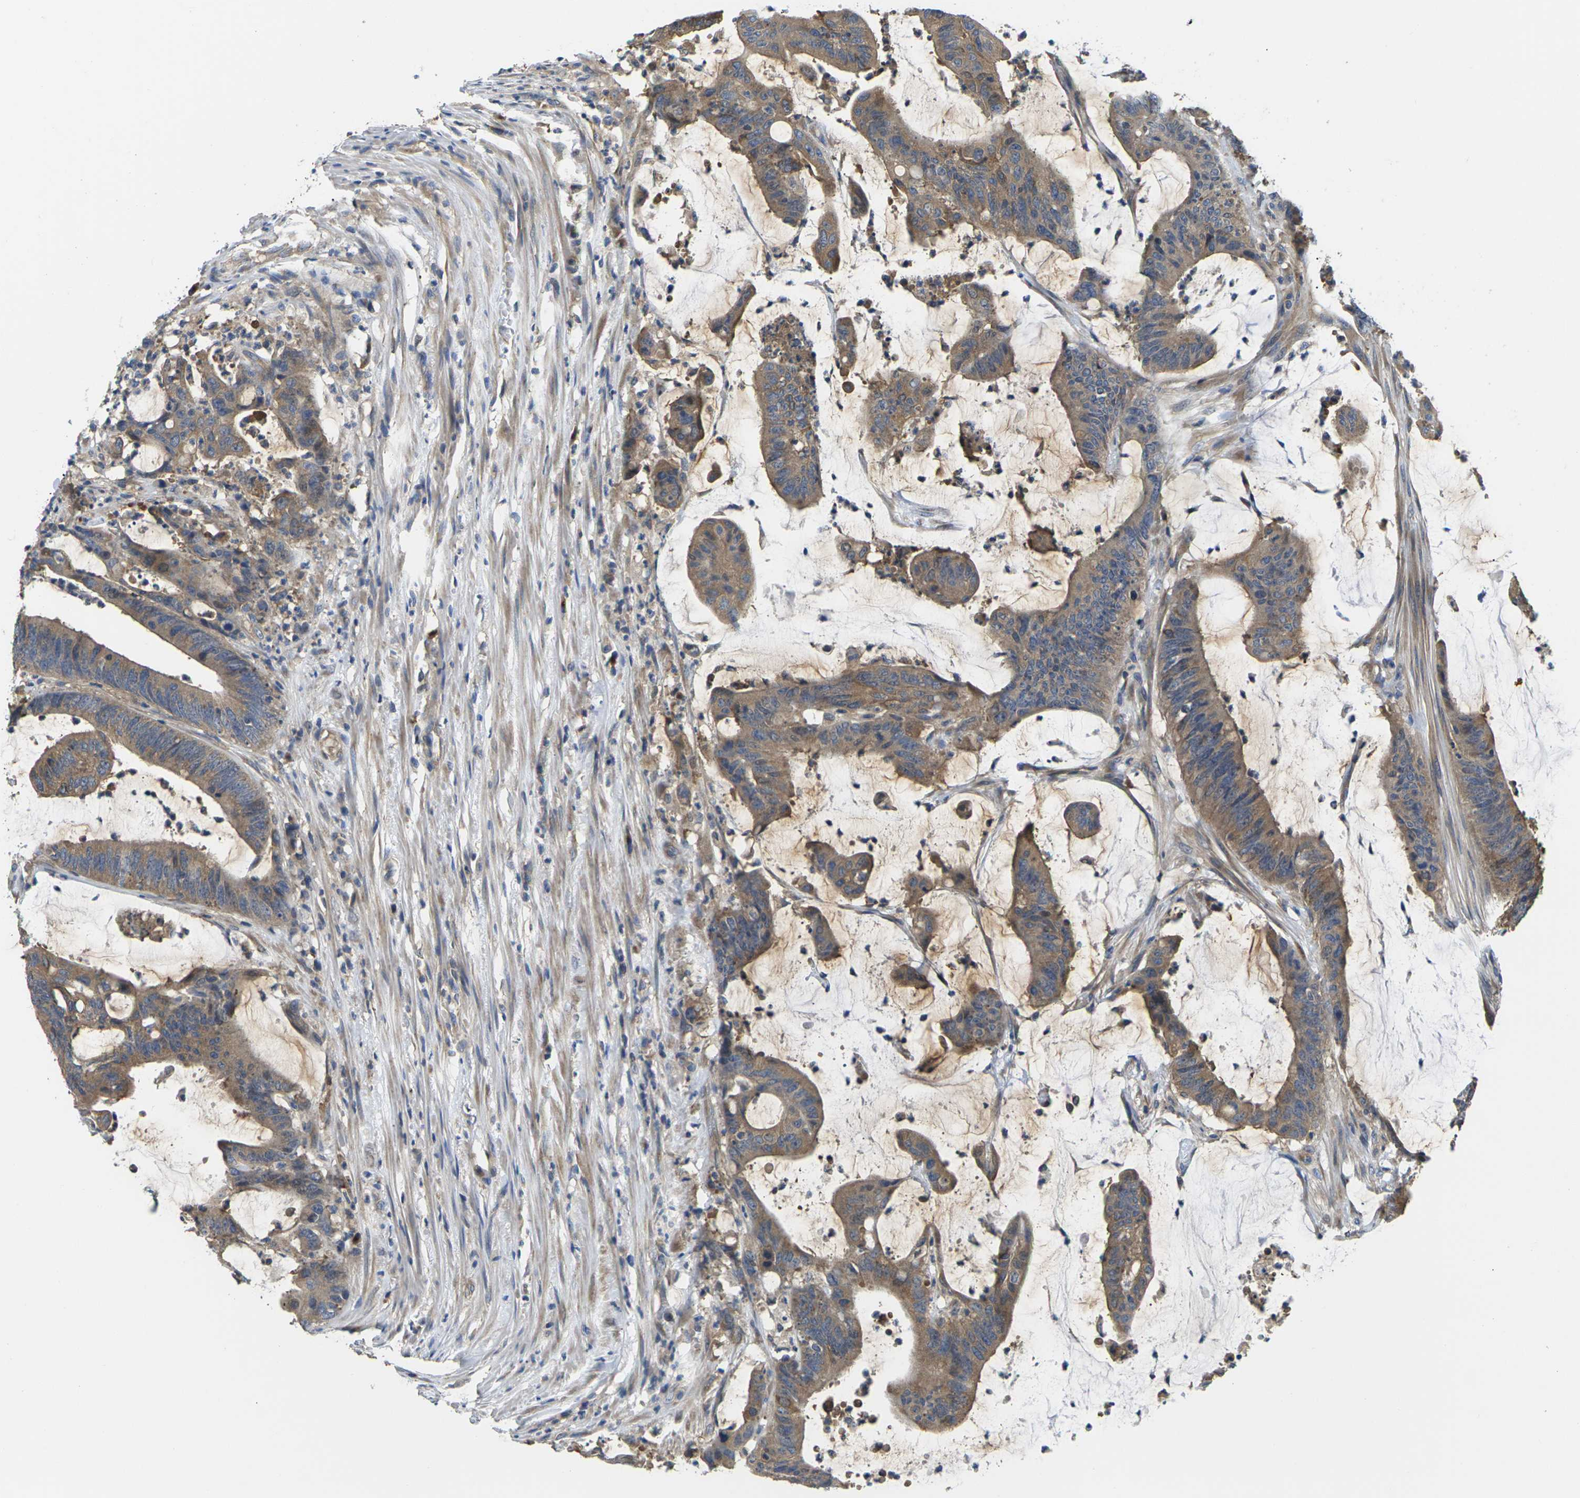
{"staining": {"intensity": "moderate", "quantity": ">75%", "location": "cytoplasmic/membranous"}, "tissue": "colorectal cancer", "cell_type": "Tumor cells", "image_type": "cancer", "snomed": [{"axis": "morphology", "description": "Adenocarcinoma, NOS"}, {"axis": "topography", "description": "Rectum"}], "caption": "Immunohistochemistry photomicrograph of neoplastic tissue: colorectal adenocarcinoma stained using immunohistochemistry exhibits medium levels of moderate protein expression localized specifically in the cytoplasmic/membranous of tumor cells, appearing as a cytoplasmic/membranous brown color.", "gene": "TMCC2", "patient": {"sex": "female", "age": 66}}